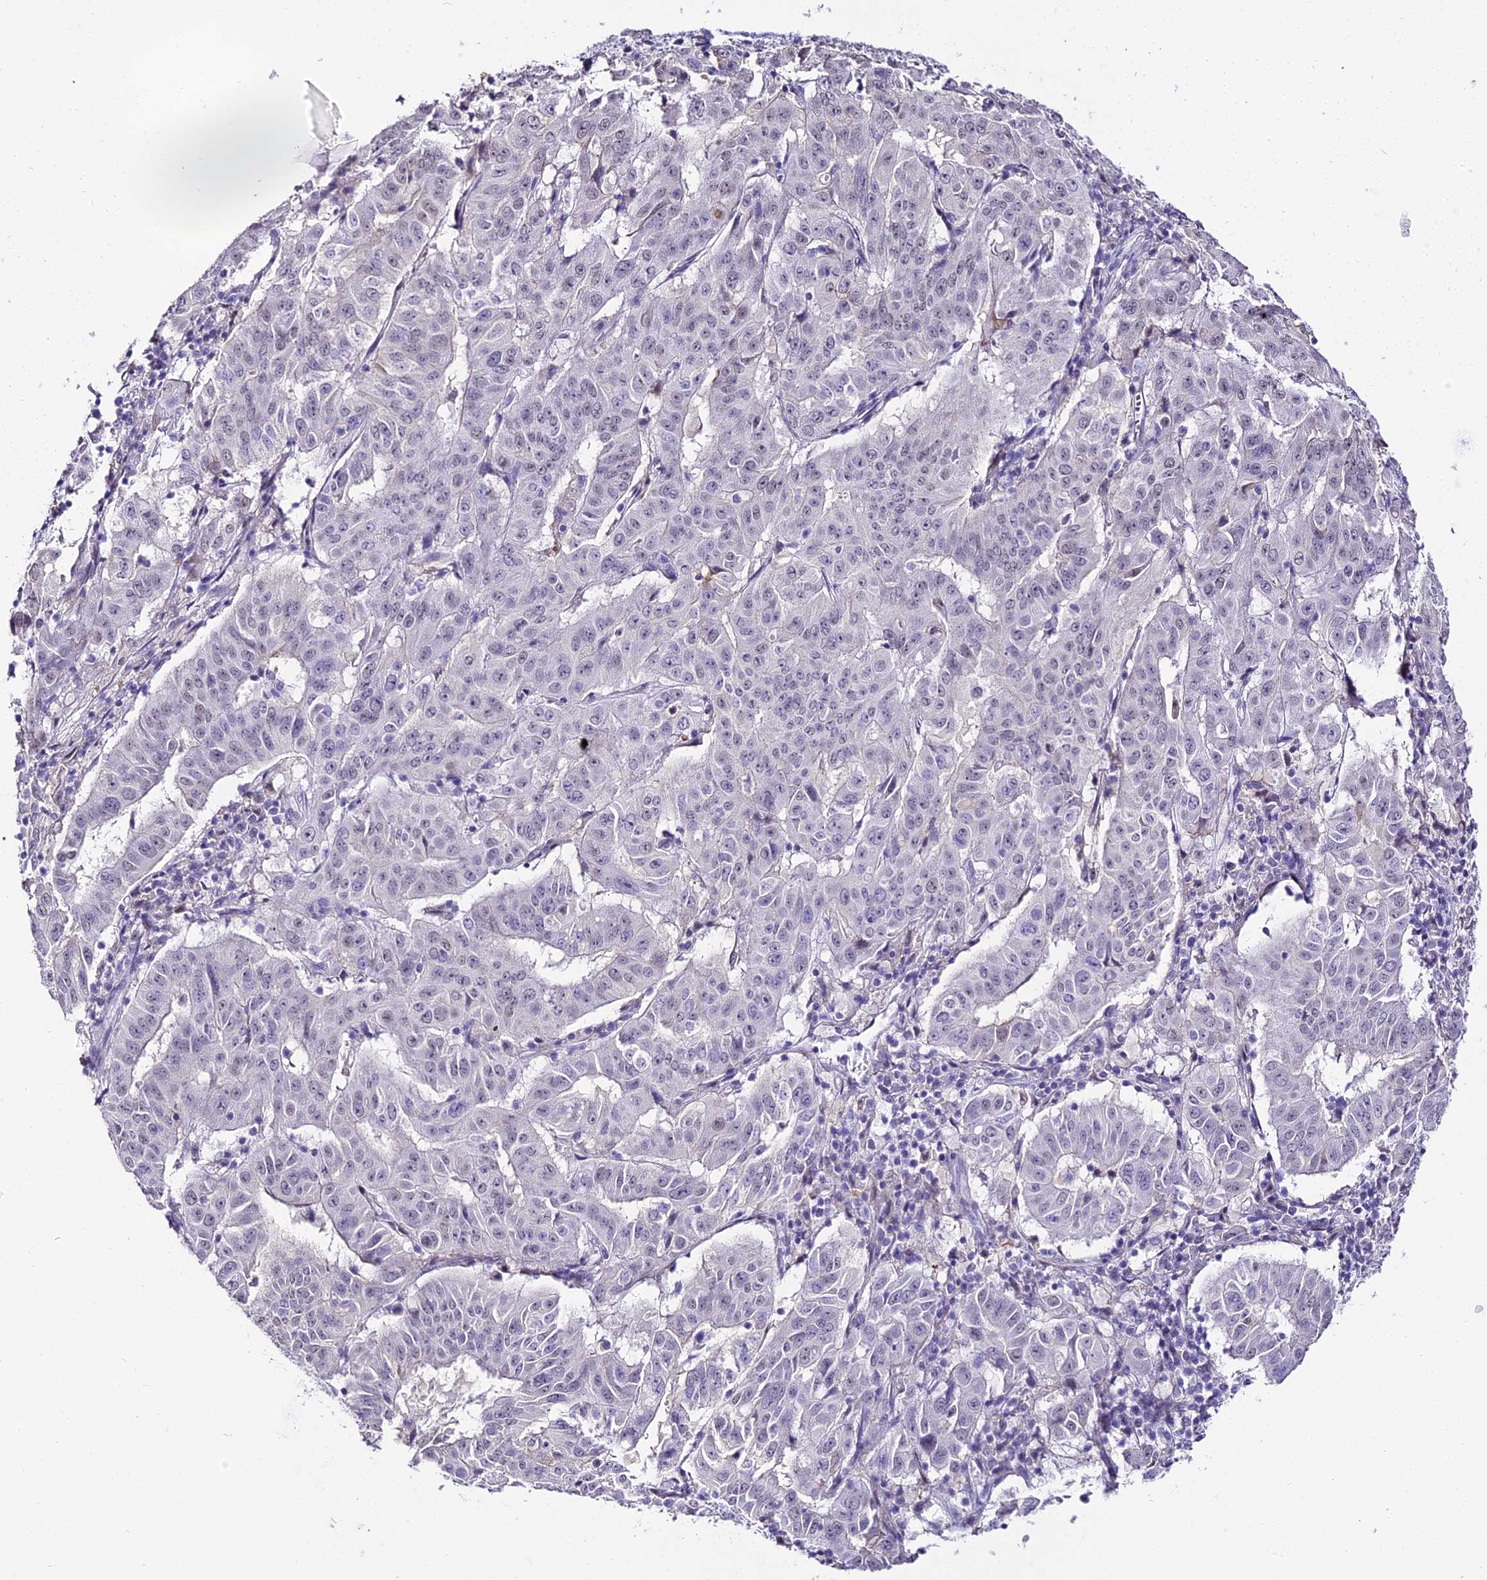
{"staining": {"intensity": "negative", "quantity": "none", "location": "none"}, "tissue": "pancreatic cancer", "cell_type": "Tumor cells", "image_type": "cancer", "snomed": [{"axis": "morphology", "description": "Adenocarcinoma, NOS"}, {"axis": "topography", "description": "Pancreas"}], "caption": "Protein analysis of pancreatic adenocarcinoma displays no significant positivity in tumor cells. Brightfield microscopy of IHC stained with DAB (brown) and hematoxylin (blue), captured at high magnification.", "gene": "ABHD14A-ACY1", "patient": {"sex": "male", "age": 63}}